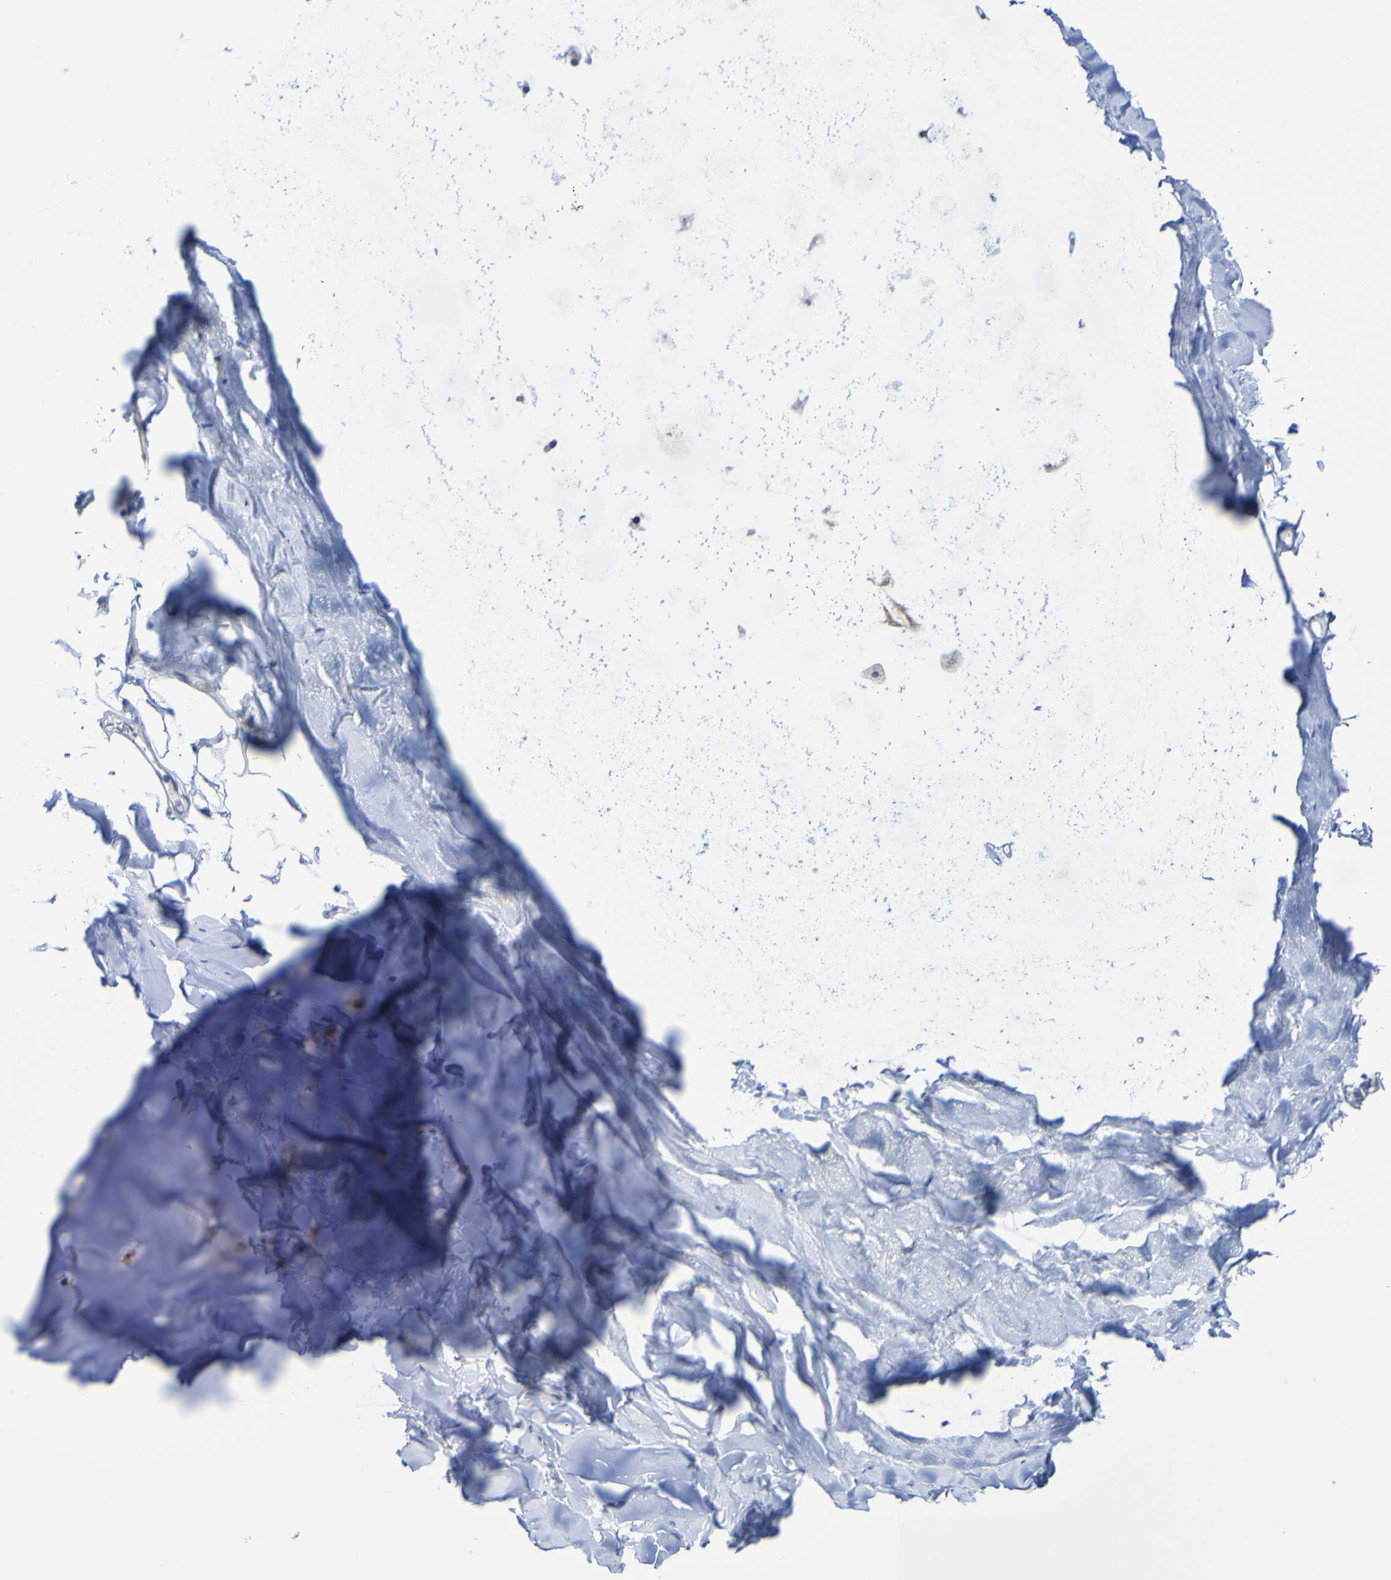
{"staining": {"intensity": "negative", "quantity": "none", "location": "none"}, "tissue": "adipose tissue", "cell_type": "Adipocytes", "image_type": "normal", "snomed": [{"axis": "morphology", "description": "Normal tissue, NOS"}, {"axis": "topography", "description": "Cartilage tissue"}, {"axis": "topography", "description": "Bronchus"}], "caption": "Immunohistochemistry (IHC) photomicrograph of benign adipose tissue stained for a protein (brown), which reveals no positivity in adipocytes.", "gene": "ACMSD", "patient": {"sex": "female", "age": 73}}